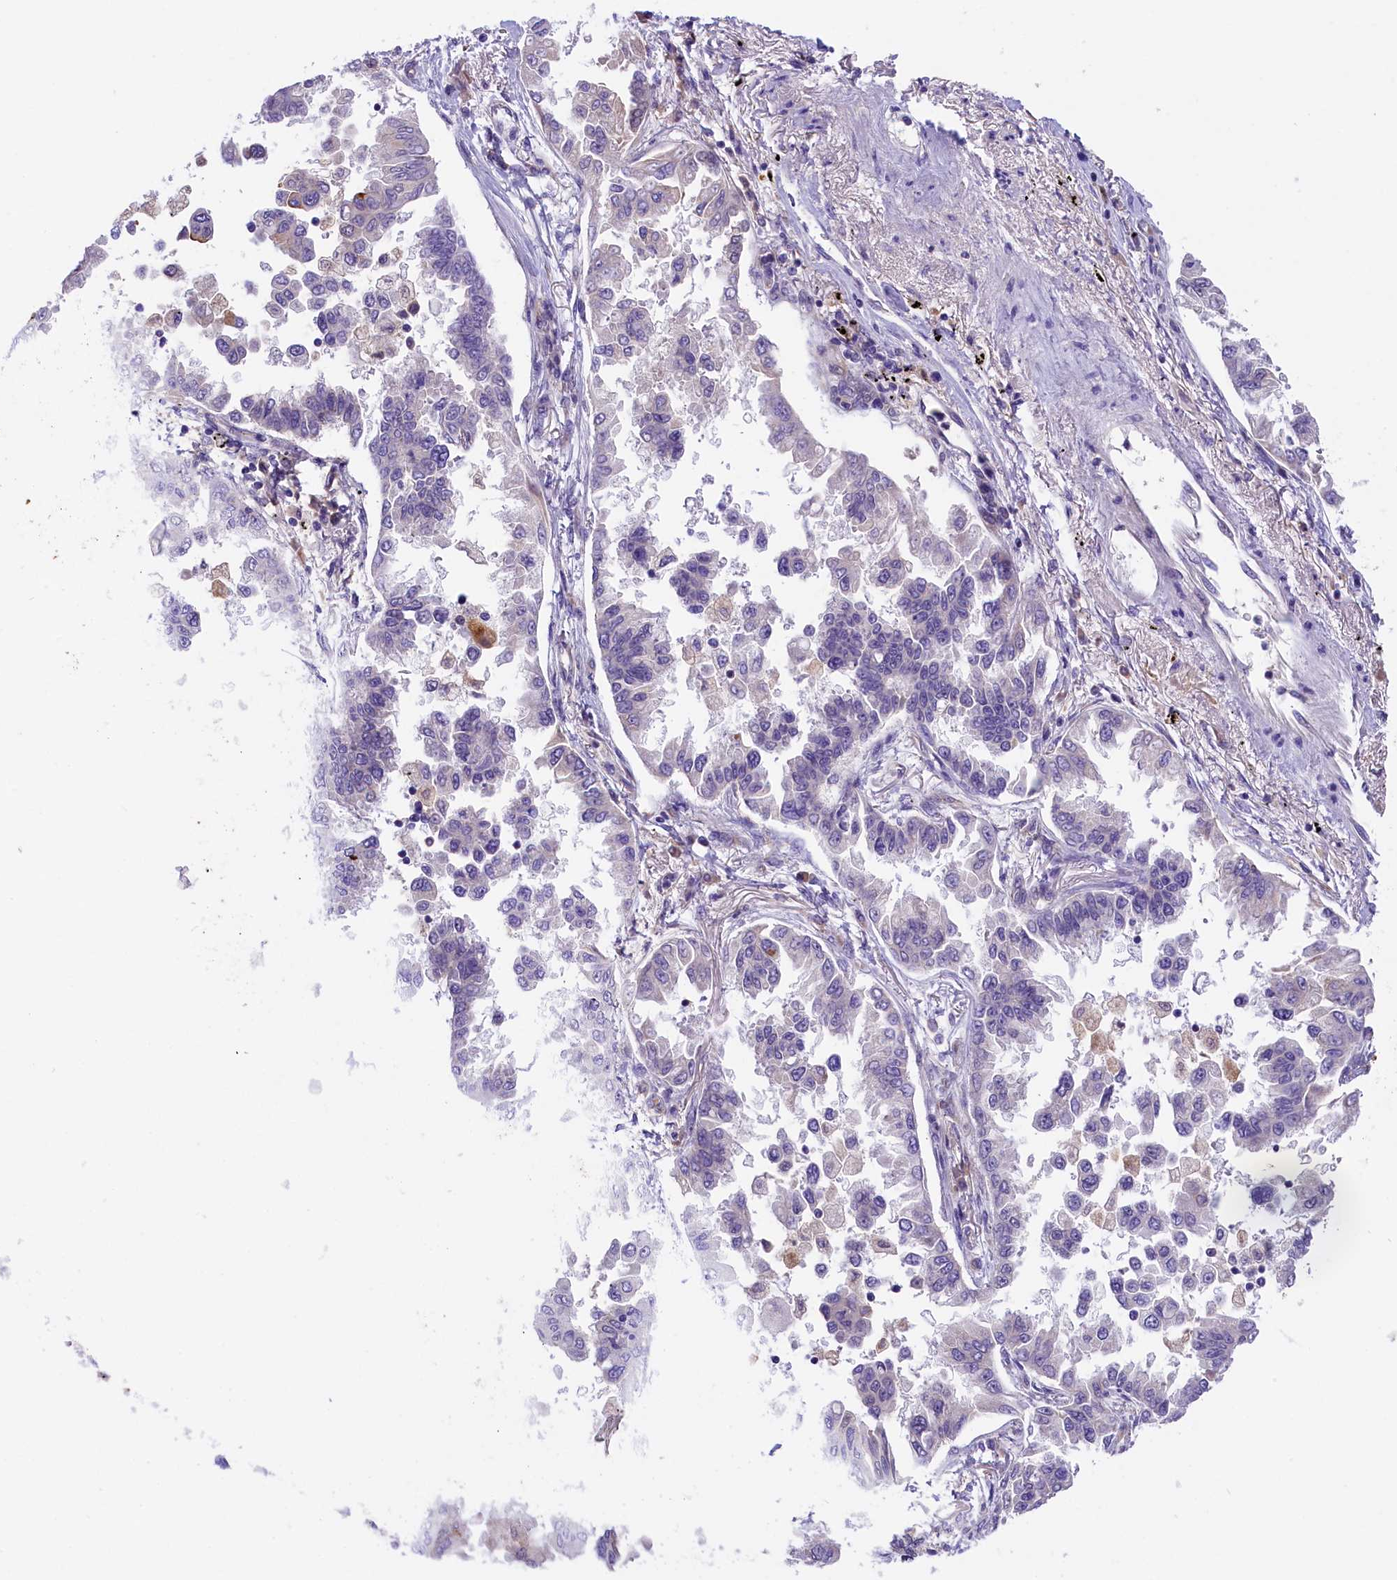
{"staining": {"intensity": "negative", "quantity": "none", "location": "none"}, "tissue": "lung cancer", "cell_type": "Tumor cells", "image_type": "cancer", "snomed": [{"axis": "morphology", "description": "Adenocarcinoma, NOS"}, {"axis": "topography", "description": "Lung"}], "caption": "IHC photomicrograph of human lung cancer (adenocarcinoma) stained for a protein (brown), which exhibits no positivity in tumor cells.", "gene": "CCDC32", "patient": {"sex": "female", "age": 67}}